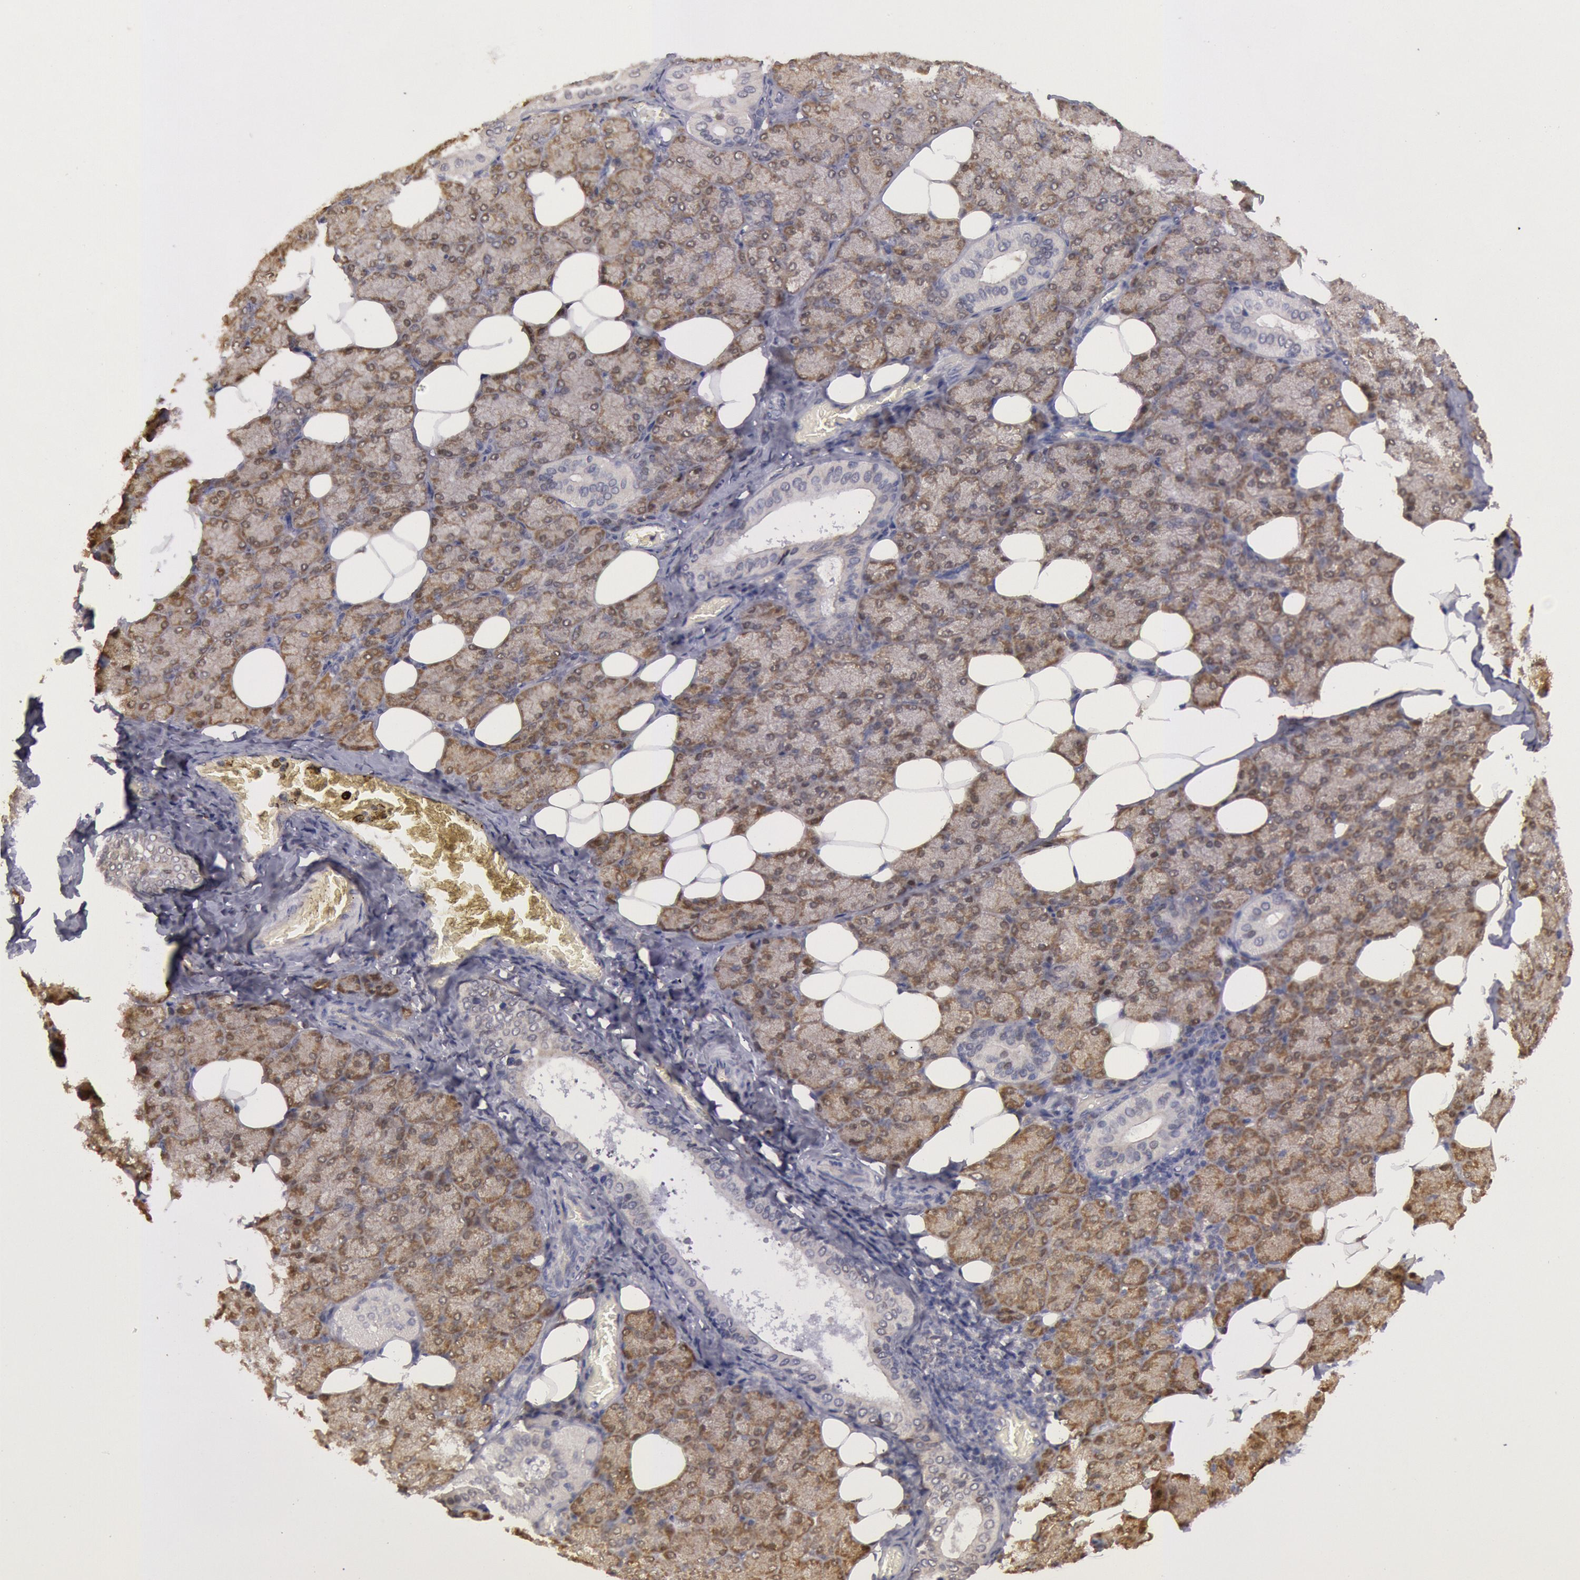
{"staining": {"intensity": "weak", "quantity": "25%-75%", "location": "cytoplasmic/membranous"}, "tissue": "salivary gland", "cell_type": "Glandular cells", "image_type": "normal", "snomed": [{"axis": "morphology", "description": "Normal tissue, NOS"}, {"axis": "topography", "description": "Lymph node"}, {"axis": "topography", "description": "Salivary gland"}], "caption": "Protein staining reveals weak cytoplasmic/membranous expression in approximately 25%-75% of glandular cells in unremarkable salivary gland. Nuclei are stained in blue.", "gene": "MPST", "patient": {"sex": "male", "age": 8}}